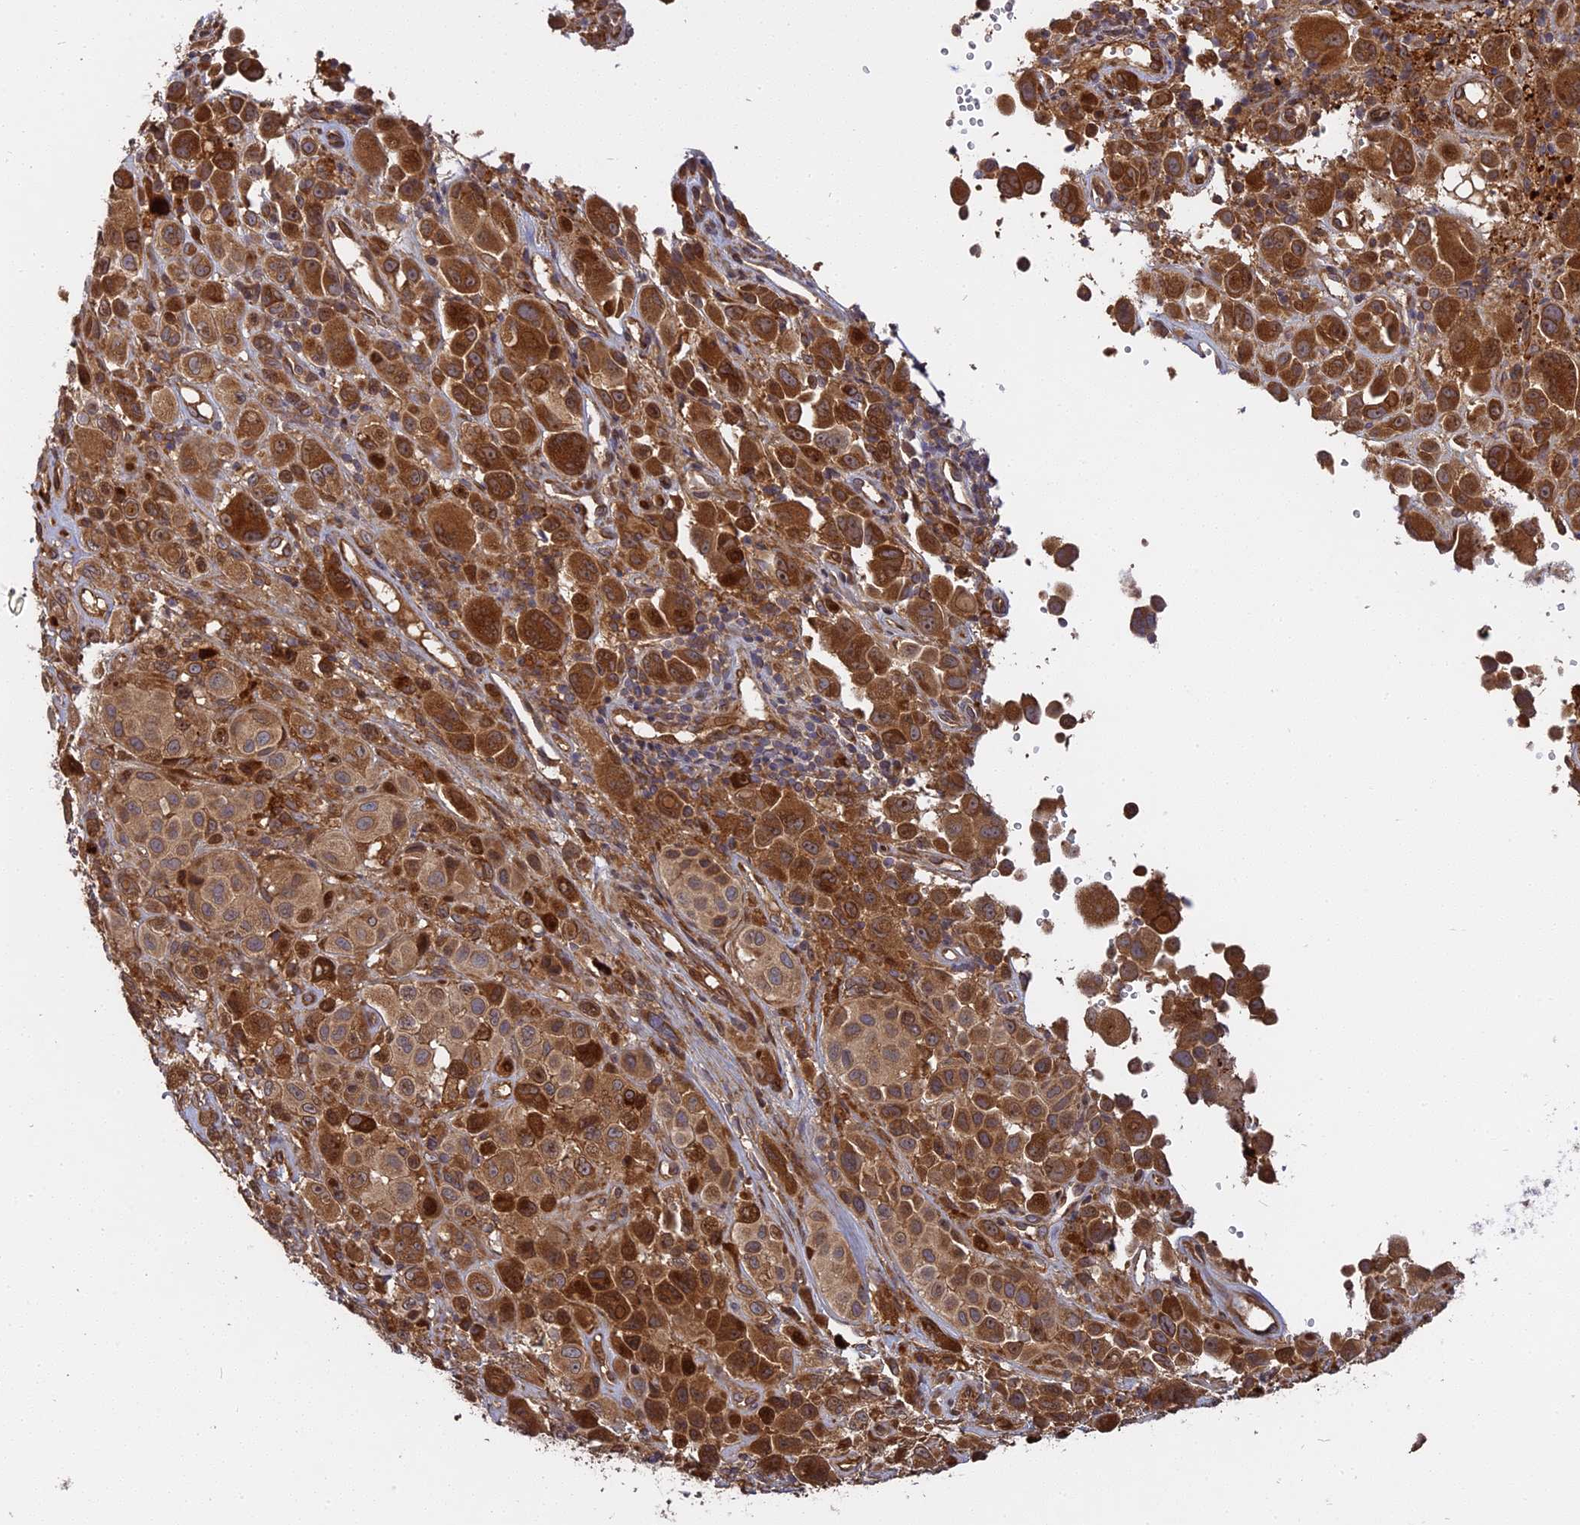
{"staining": {"intensity": "moderate", "quantity": ">75%", "location": "cytoplasmic/membranous"}, "tissue": "melanoma", "cell_type": "Tumor cells", "image_type": "cancer", "snomed": [{"axis": "morphology", "description": "Malignant melanoma, NOS"}, {"axis": "topography", "description": "Skin of trunk"}], "caption": "This photomicrograph exhibits immunohistochemistry staining of human malignant melanoma, with medium moderate cytoplasmic/membranous expression in approximately >75% of tumor cells.", "gene": "TMUB2", "patient": {"sex": "male", "age": 71}}